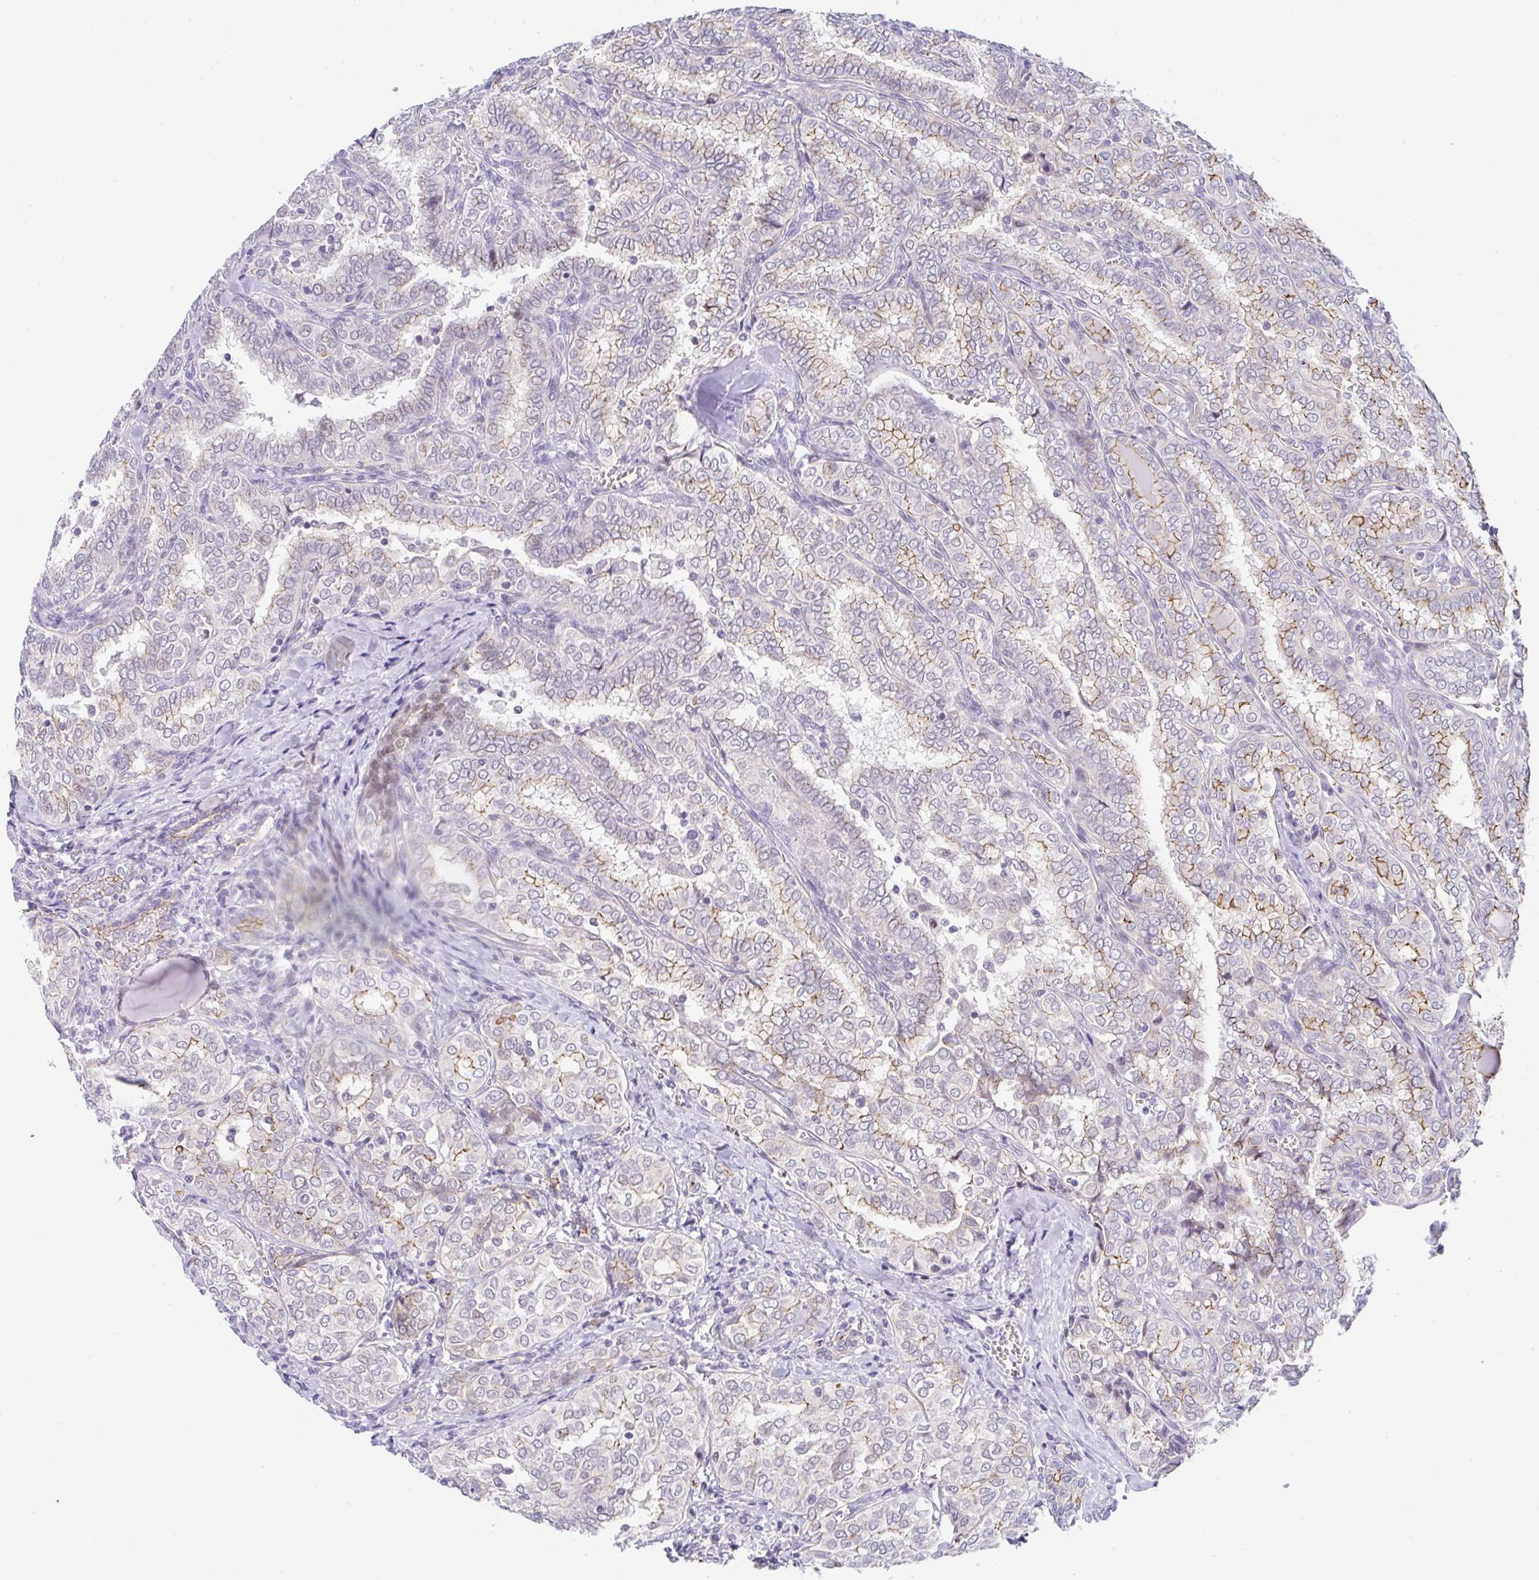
{"staining": {"intensity": "moderate", "quantity": "<25%", "location": "cytoplasmic/membranous"}, "tissue": "thyroid cancer", "cell_type": "Tumor cells", "image_type": "cancer", "snomed": [{"axis": "morphology", "description": "Papillary adenocarcinoma, NOS"}, {"axis": "topography", "description": "Thyroid gland"}], "caption": "Thyroid cancer was stained to show a protein in brown. There is low levels of moderate cytoplasmic/membranous expression in about <25% of tumor cells. (DAB (3,3'-diaminobenzidine) = brown stain, brightfield microscopy at high magnification).", "gene": "CGNL1", "patient": {"sex": "female", "age": 30}}